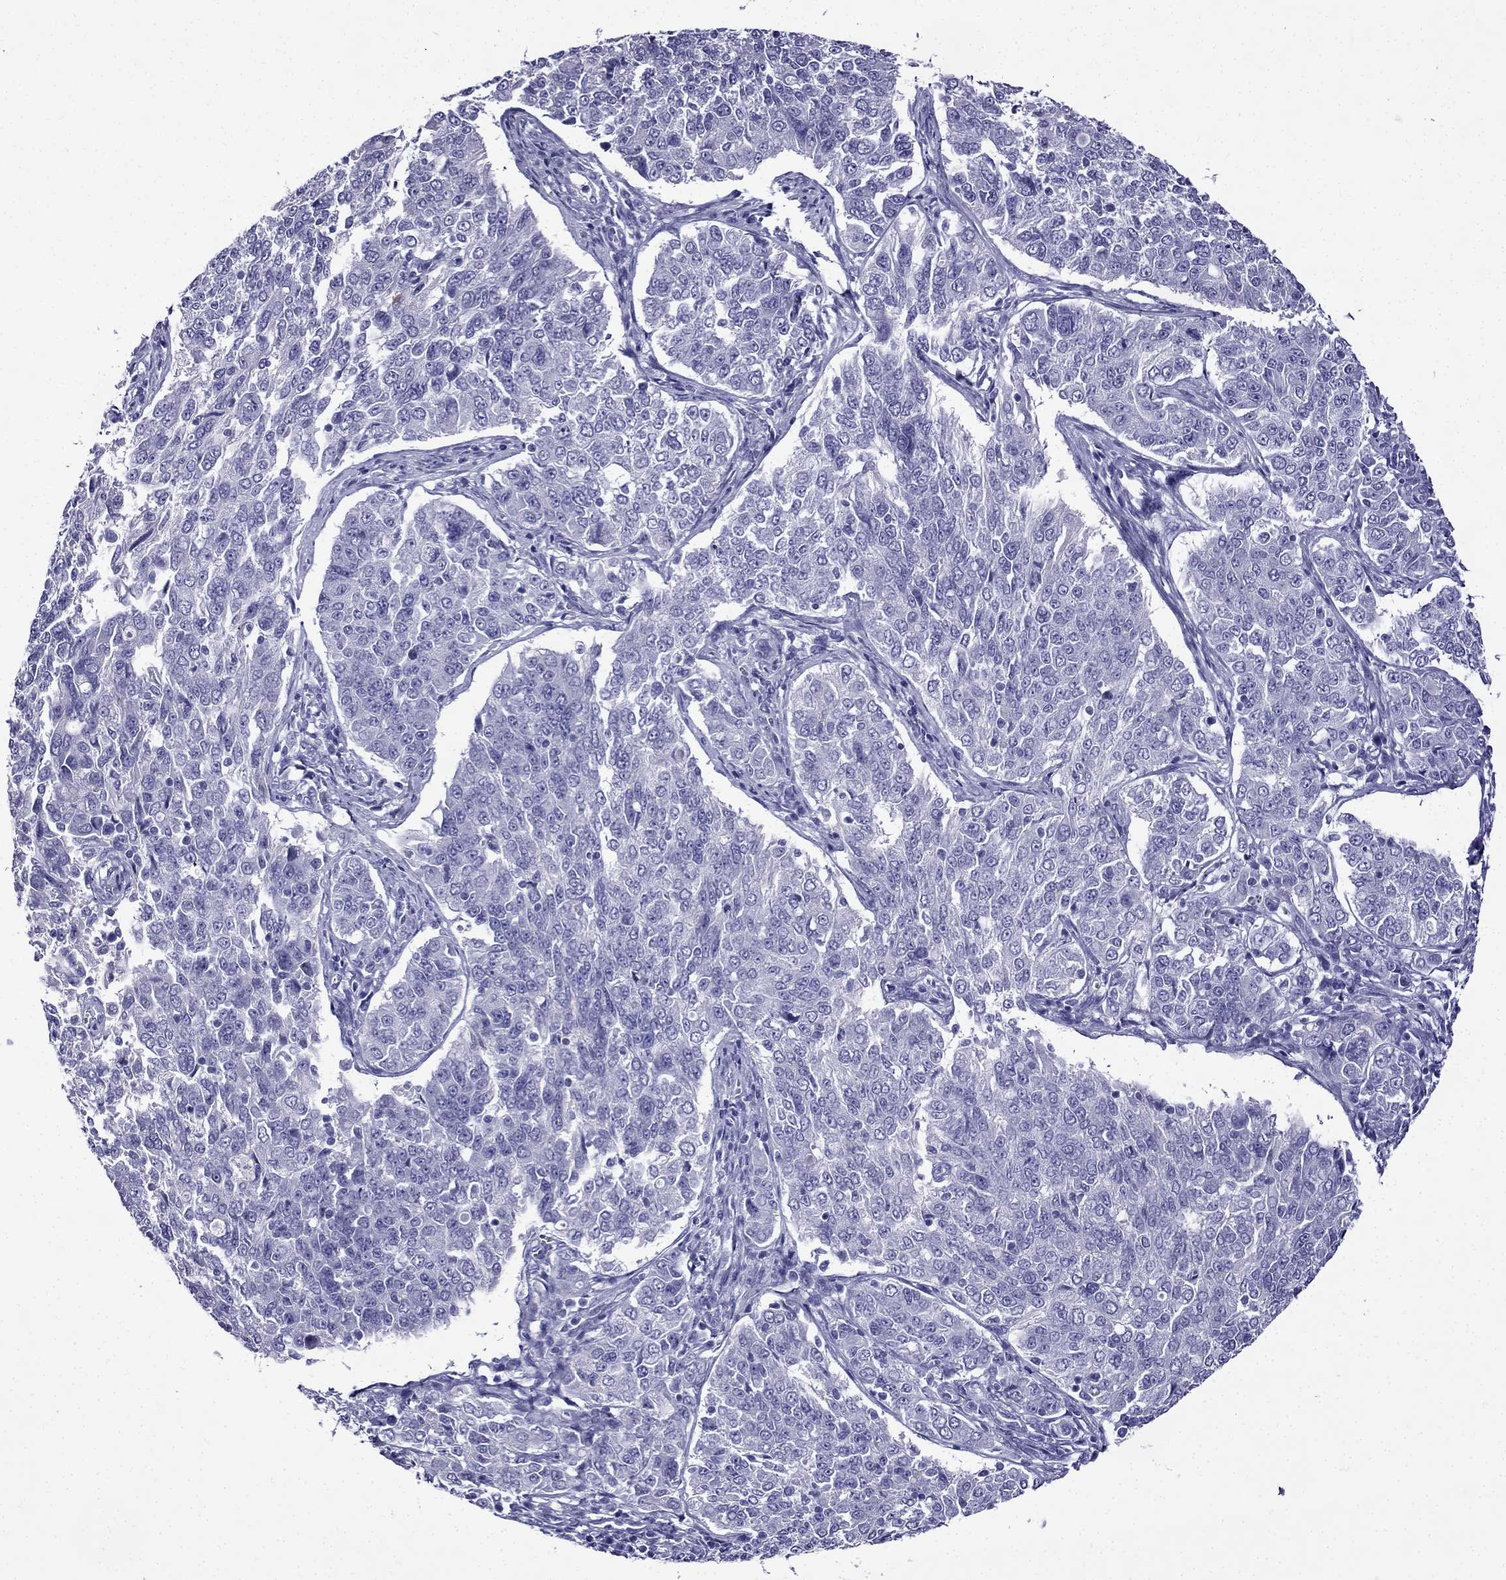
{"staining": {"intensity": "negative", "quantity": "none", "location": "none"}, "tissue": "endometrial cancer", "cell_type": "Tumor cells", "image_type": "cancer", "snomed": [{"axis": "morphology", "description": "Adenocarcinoma, NOS"}, {"axis": "topography", "description": "Endometrium"}], "caption": "Human endometrial cancer stained for a protein using immunohistochemistry (IHC) shows no positivity in tumor cells.", "gene": "ERC2", "patient": {"sex": "female", "age": 43}}